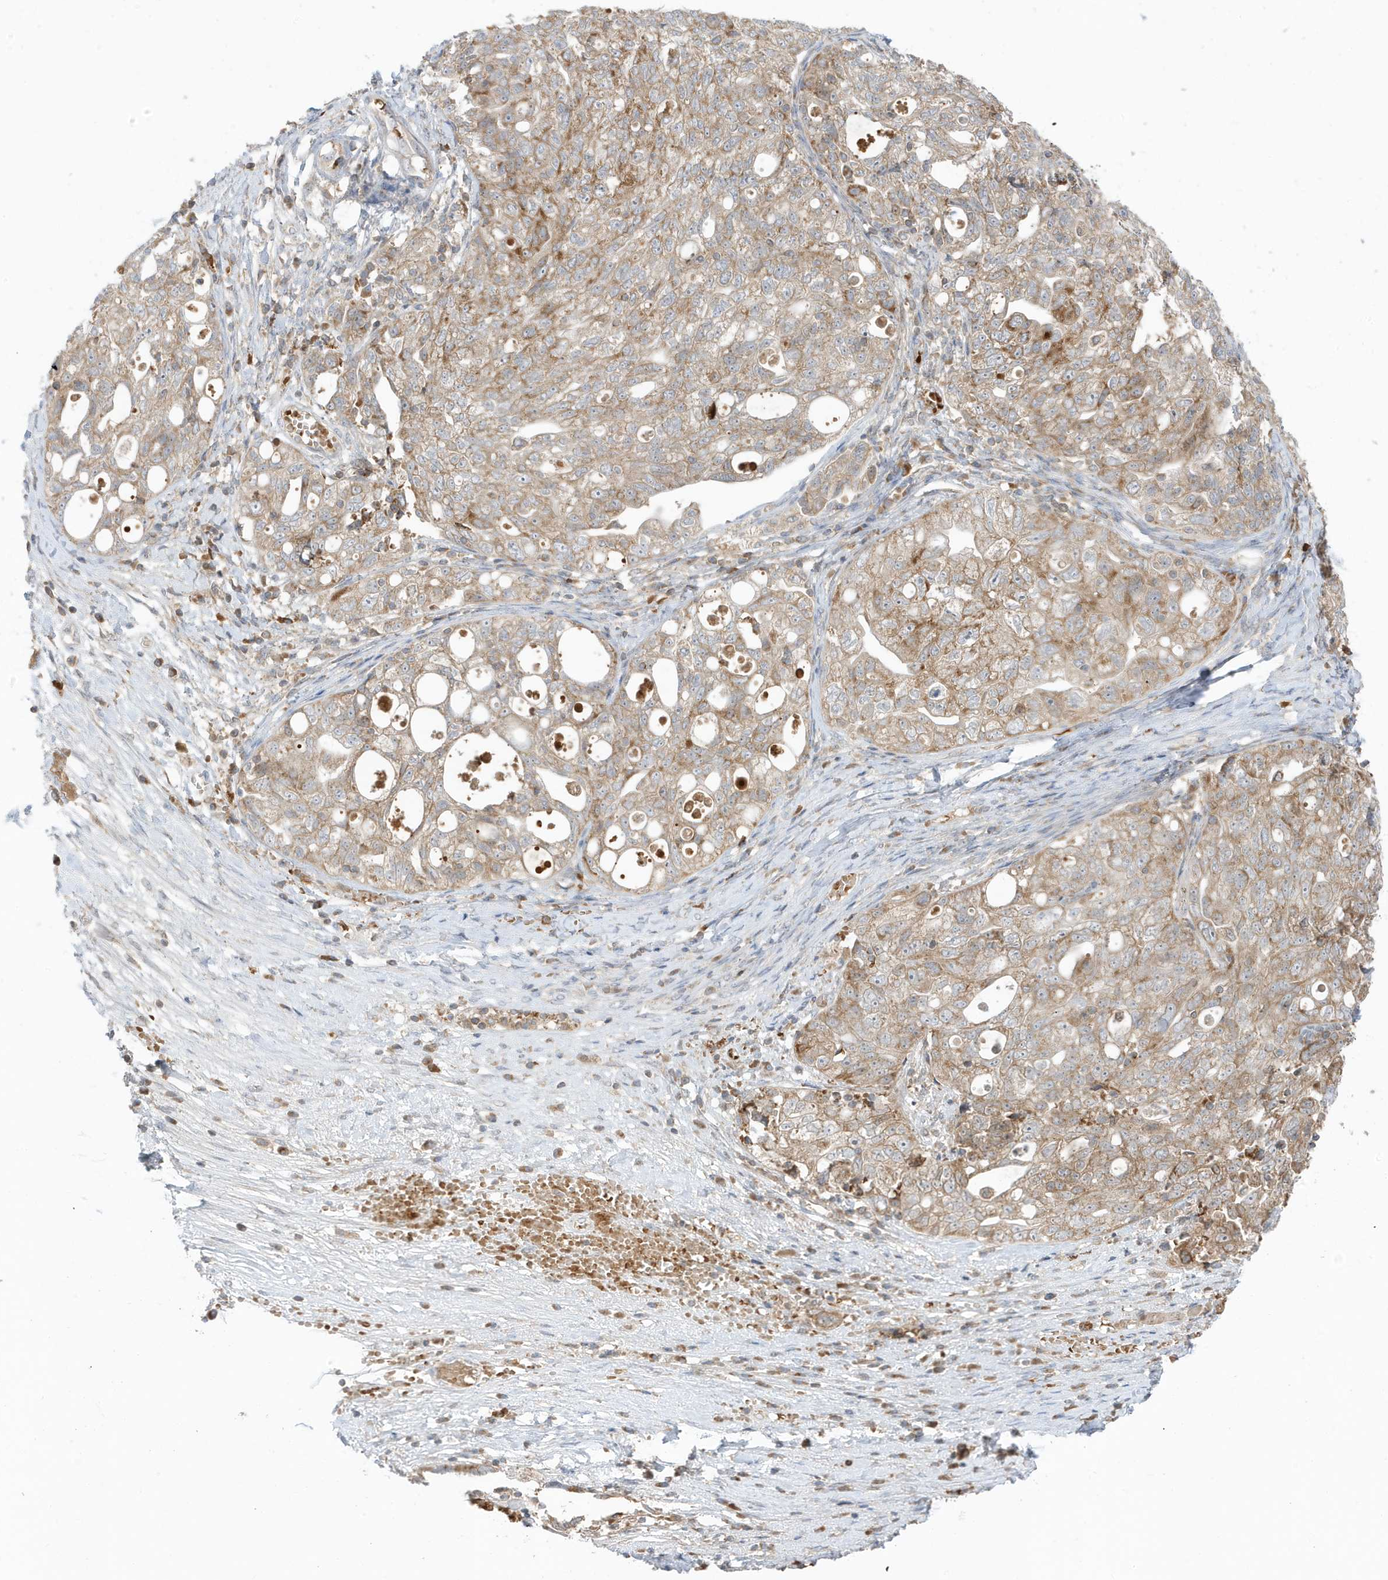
{"staining": {"intensity": "moderate", "quantity": ">75%", "location": "cytoplasmic/membranous"}, "tissue": "ovarian cancer", "cell_type": "Tumor cells", "image_type": "cancer", "snomed": [{"axis": "morphology", "description": "Carcinoma, NOS"}, {"axis": "morphology", "description": "Cystadenocarcinoma, serous, NOS"}, {"axis": "topography", "description": "Ovary"}], "caption": "IHC image of human ovarian carcinoma stained for a protein (brown), which exhibits medium levels of moderate cytoplasmic/membranous positivity in approximately >75% of tumor cells.", "gene": "NPPC", "patient": {"sex": "female", "age": 69}}